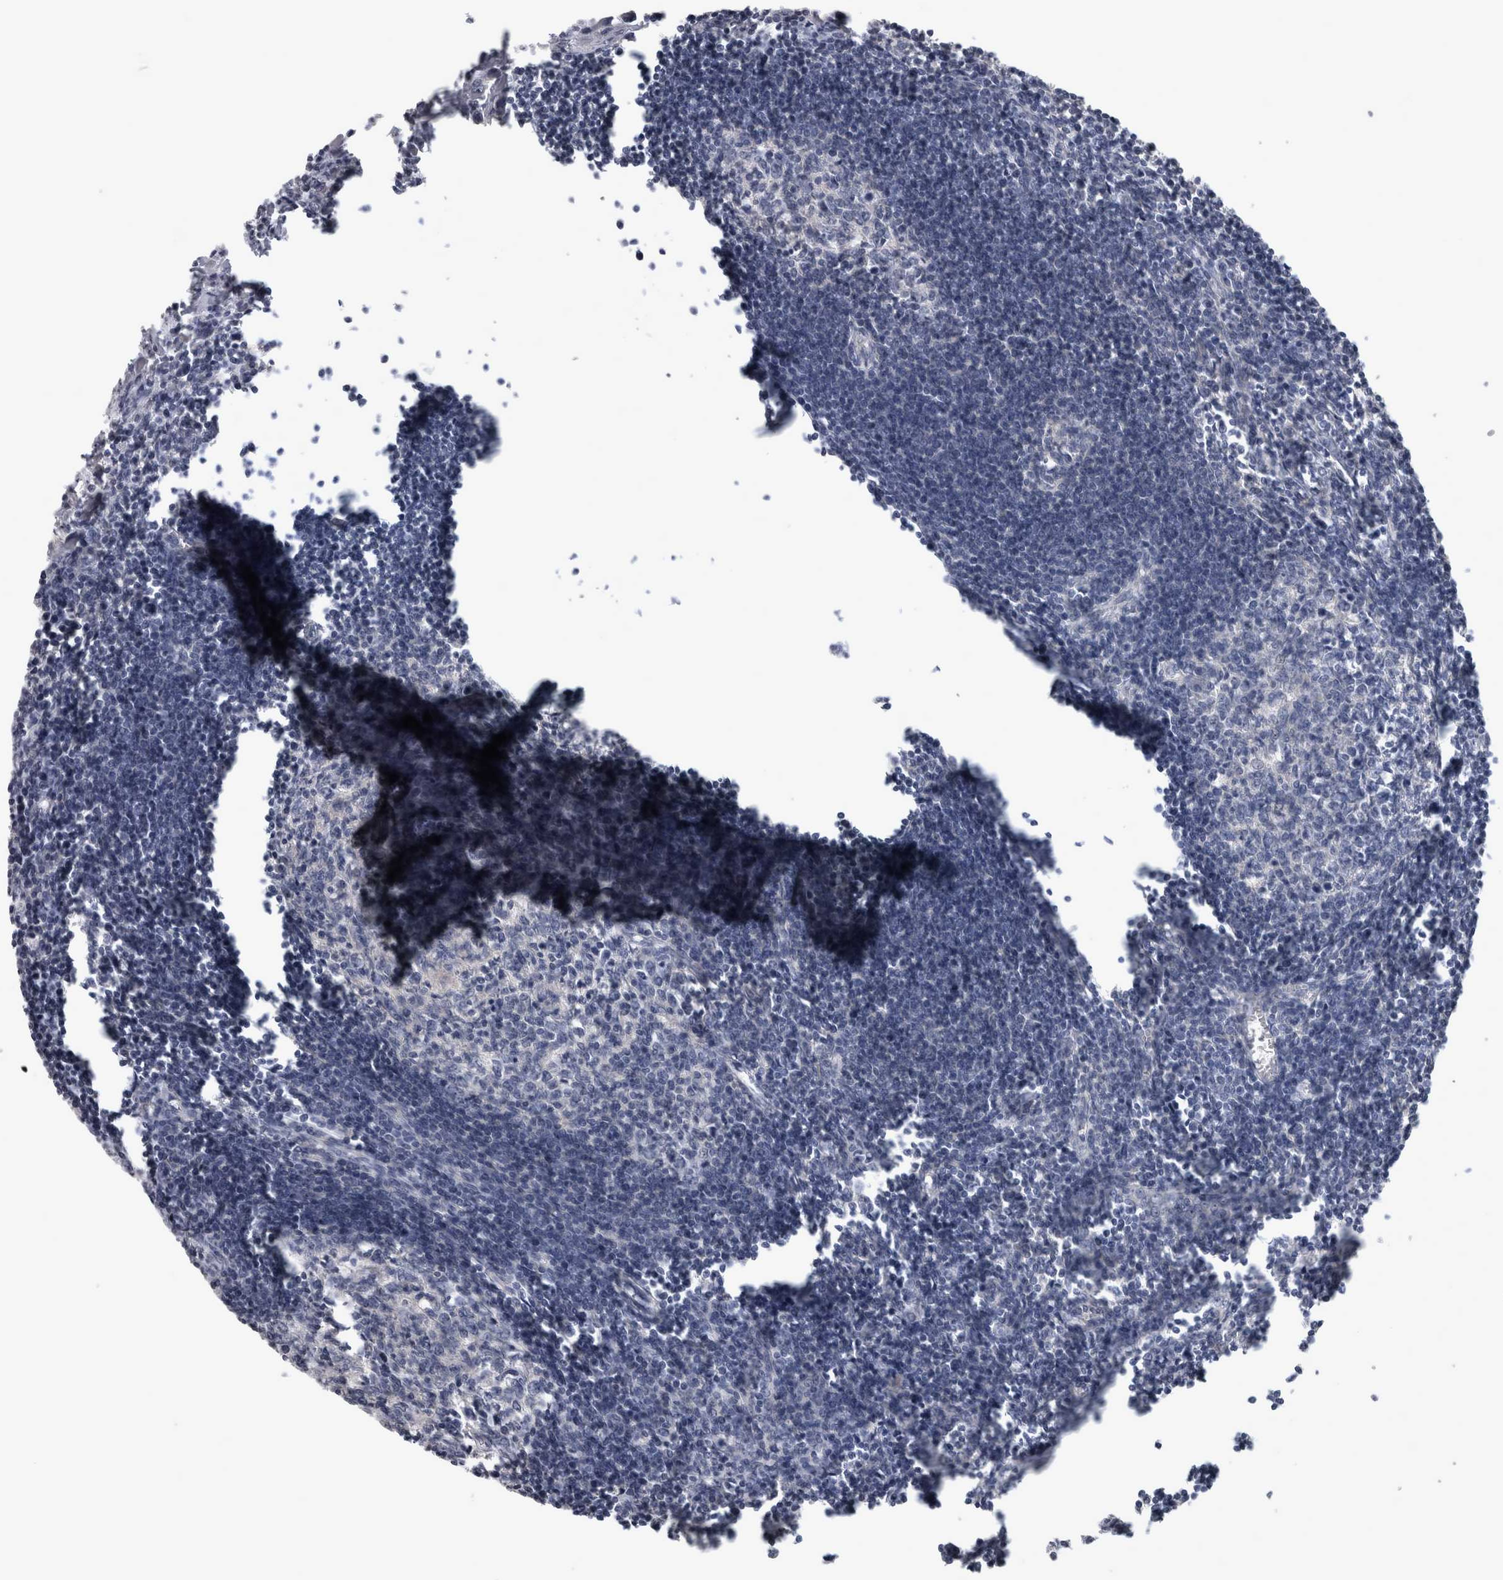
{"staining": {"intensity": "weak", "quantity": "<25%", "location": "cytoplasmic/membranous"}, "tissue": "lymph node", "cell_type": "Germinal center cells", "image_type": "normal", "snomed": [{"axis": "morphology", "description": "Normal tissue, NOS"}, {"axis": "morphology", "description": "Malignant melanoma, Metastatic site"}, {"axis": "topography", "description": "Lymph node"}], "caption": "Immunohistochemistry of benign human lymph node exhibits no expression in germinal center cells. (Immunohistochemistry, brightfield microscopy, high magnification).", "gene": "RBM28", "patient": {"sex": "male", "age": 41}}